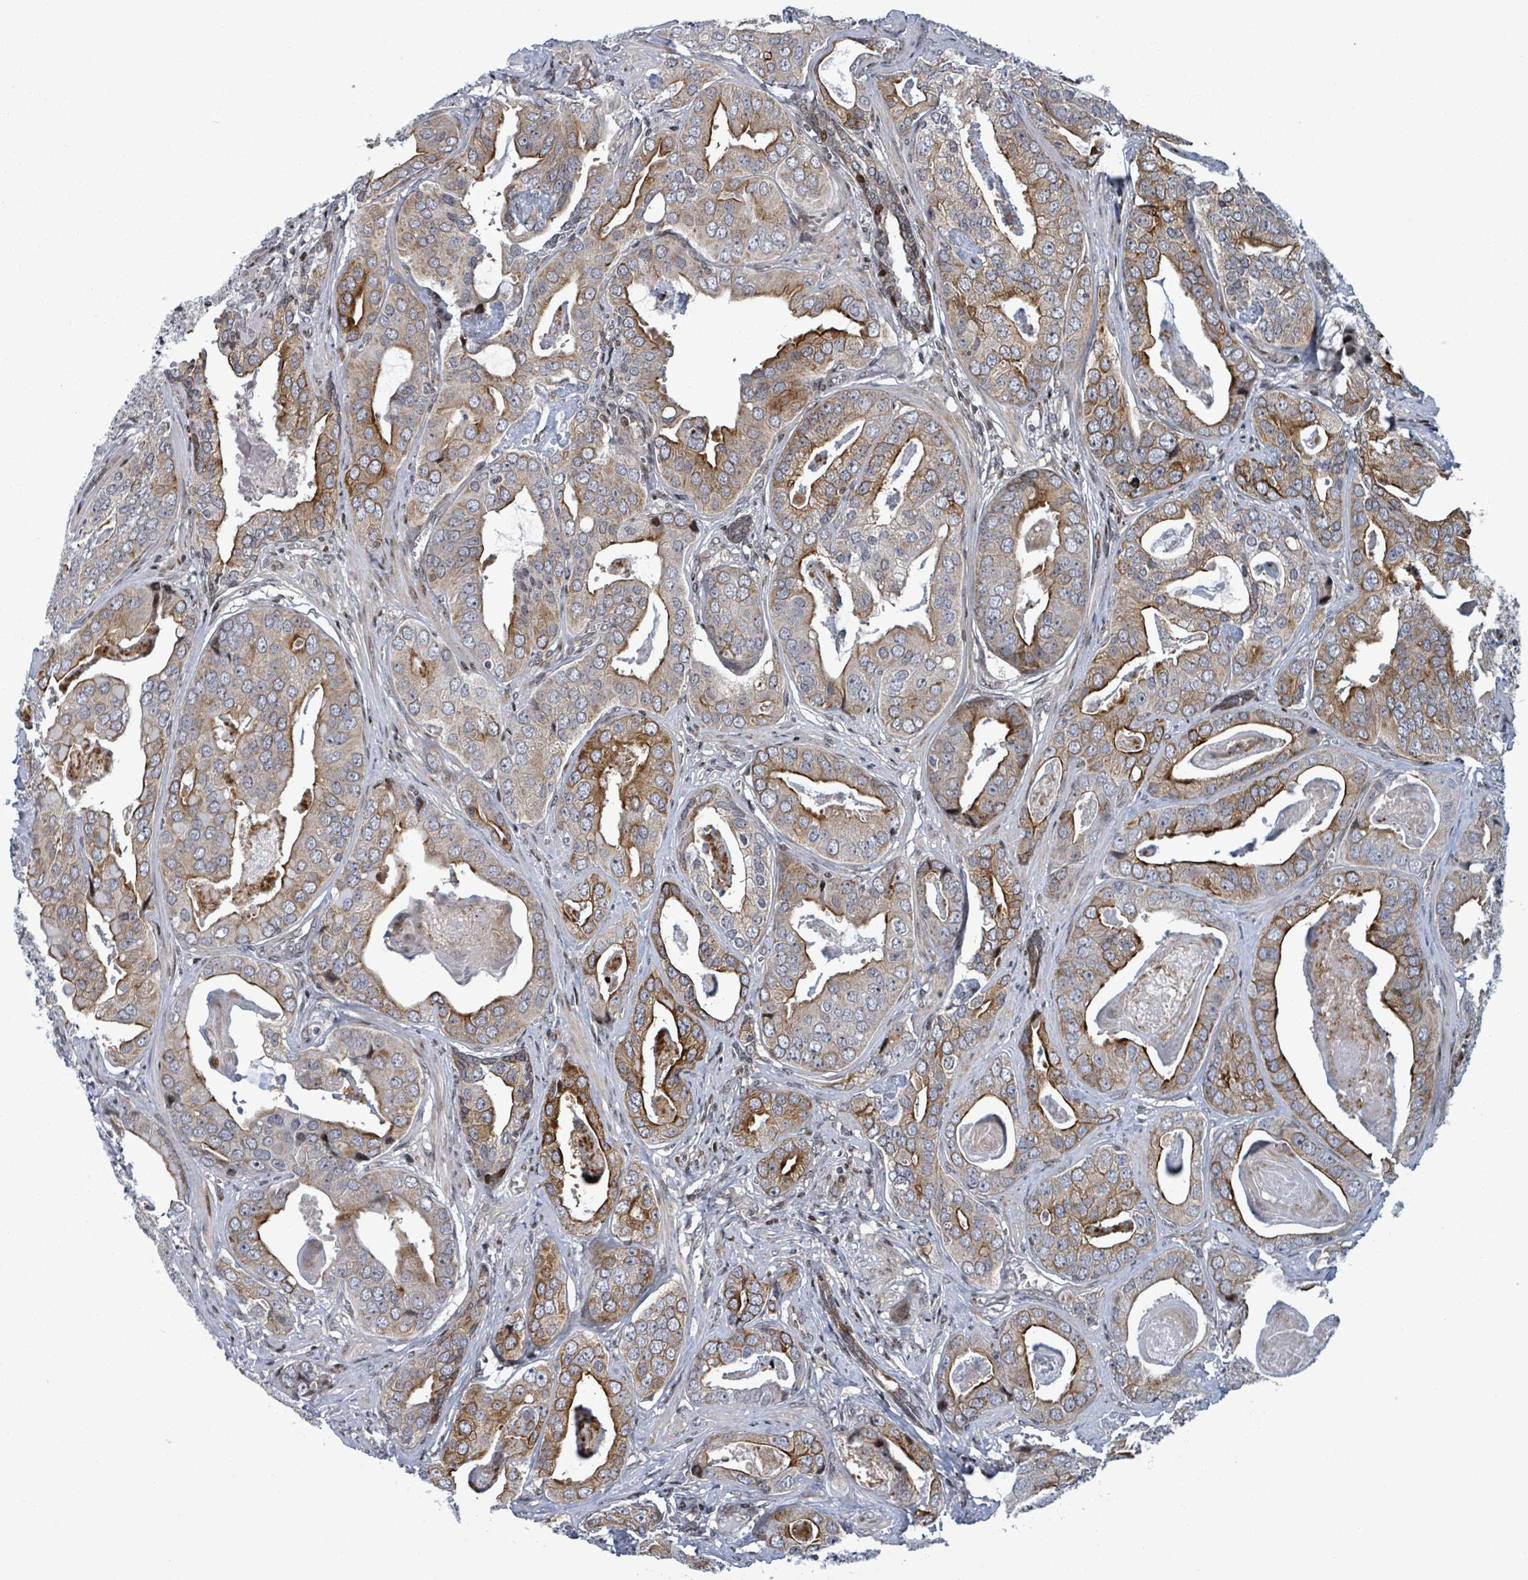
{"staining": {"intensity": "moderate", "quantity": ">75%", "location": "cytoplasmic/membranous"}, "tissue": "prostate cancer", "cell_type": "Tumor cells", "image_type": "cancer", "snomed": [{"axis": "morphology", "description": "Adenocarcinoma, High grade"}, {"axis": "topography", "description": "Prostate"}], "caption": "This histopathology image reveals prostate high-grade adenocarcinoma stained with IHC to label a protein in brown. The cytoplasmic/membranous of tumor cells show moderate positivity for the protein. Nuclei are counter-stained blue.", "gene": "FNDC4", "patient": {"sex": "male", "age": 71}}